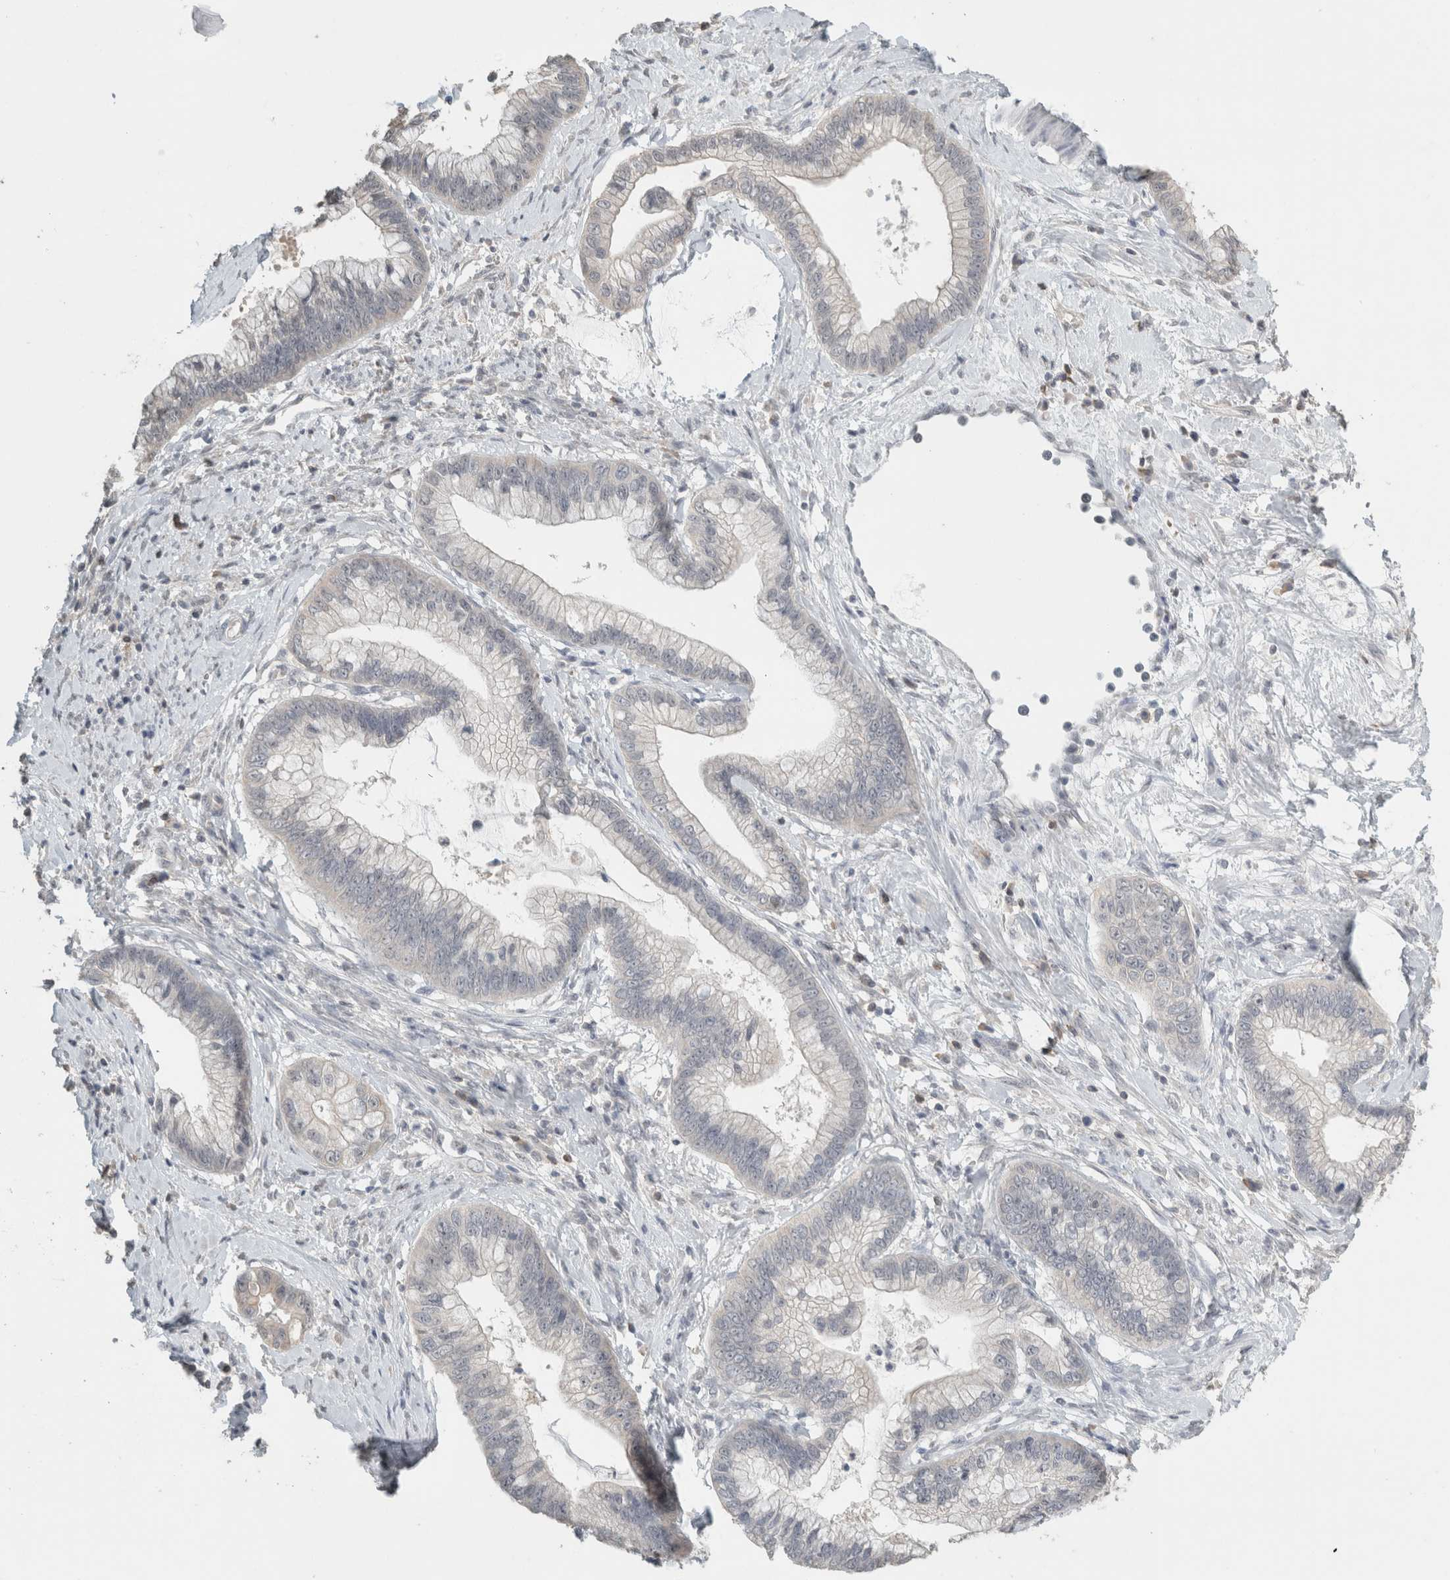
{"staining": {"intensity": "negative", "quantity": "none", "location": "none"}, "tissue": "cervical cancer", "cell_type": "Tumor cells", "image_type": "cancer", "snomed": [{"axis": "morphology", "description": "Adenocarcinoma, NOS"}, {"axis": "topography", "description": "Cervix"}], "caption": "Adenocarcinoma (cervical) stained for a protein using IHC reveals no staining tumor cells.", "gene": "TRAT1", "patient": {"sex": "female", "age": 44}}